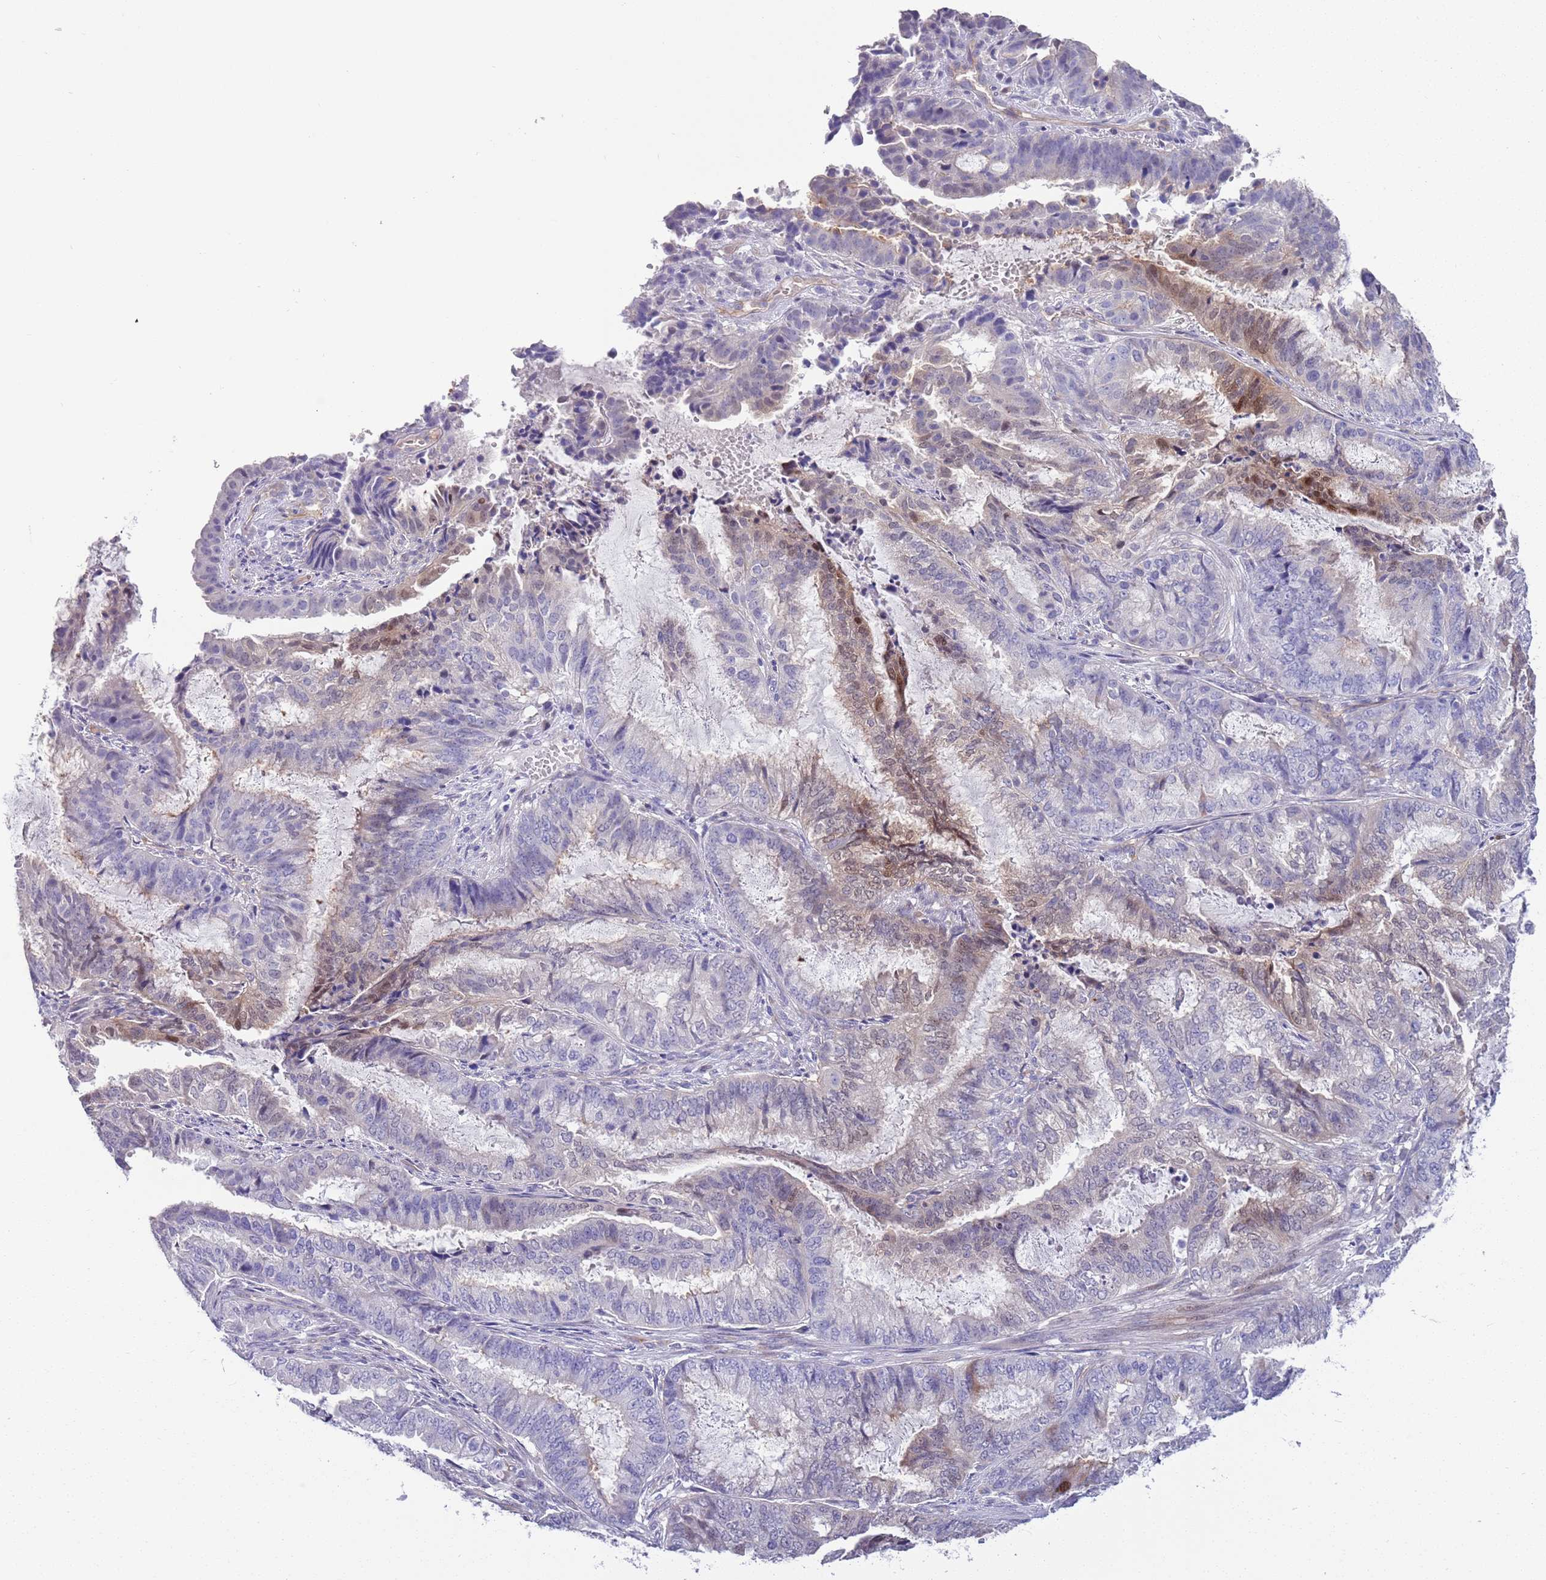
{"staining": {"intensity": "moderate", "quantity": "<25%", "location": "nuclear"}, "tissue": "endometrial cancer", "cell_type": "Tumor cells", "image_type": "cancer", "snomed": [{"axis": "morphology", "description": "Adenocarcinoma, NOS"}, {"axis": "topography", "description": "Endometrium"}], "caption": "Immunohistochemistry (IHC) histopathology image of neoplastic tissue: endometrial adenocarcinoma stained using IHC reveals low levels of moderate protein expression localized specifically in the nuclear of tumor cells, appearing as a nuclear brown color.", "gene": "BRMS1L", "patient": {"sex": "female", "age": 51}}